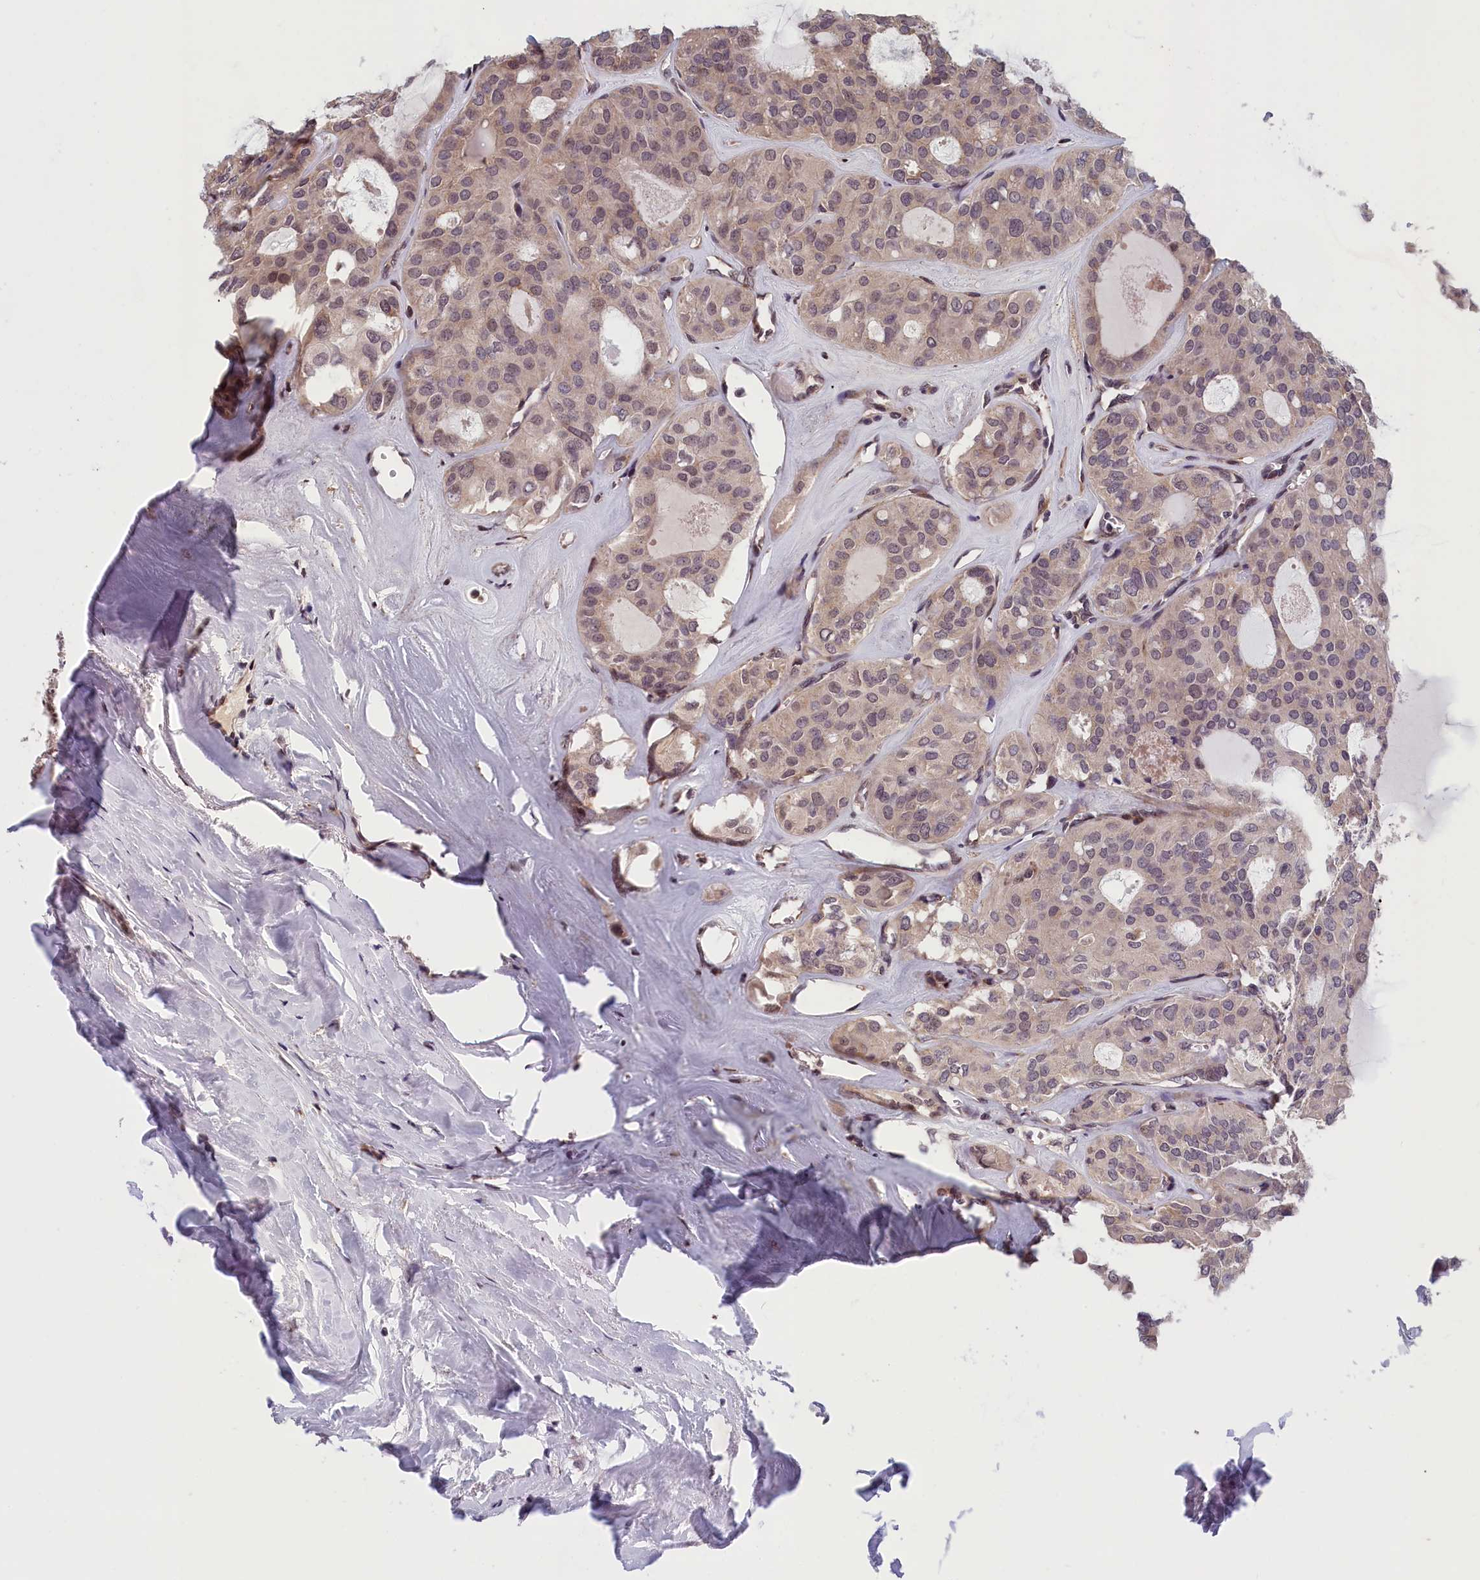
{"staining": {"intensity": "weak", "quantity": "25%-75%", "location": "cytoplasmic/membranous,nuclear"}, "tissue": "thyroid cancer", "cell_type": "Tumor cells", "image_type": "cancer", "snomed": [{"axis": "morphology", "description": "Follicular adenoma carcinoma, NOS"}, {"axis": "topography", "description": "Thyroid gland"}], "caption": "IHC of thyroid cancer (follicular adenoma carcinoma) reveals low levels of weak cytoplasmic/membranous and nuclear expression in about 25%-75% of tumor cells.", "gene": "KCNK6", "patient": {"sex": "male", "age": 75}}